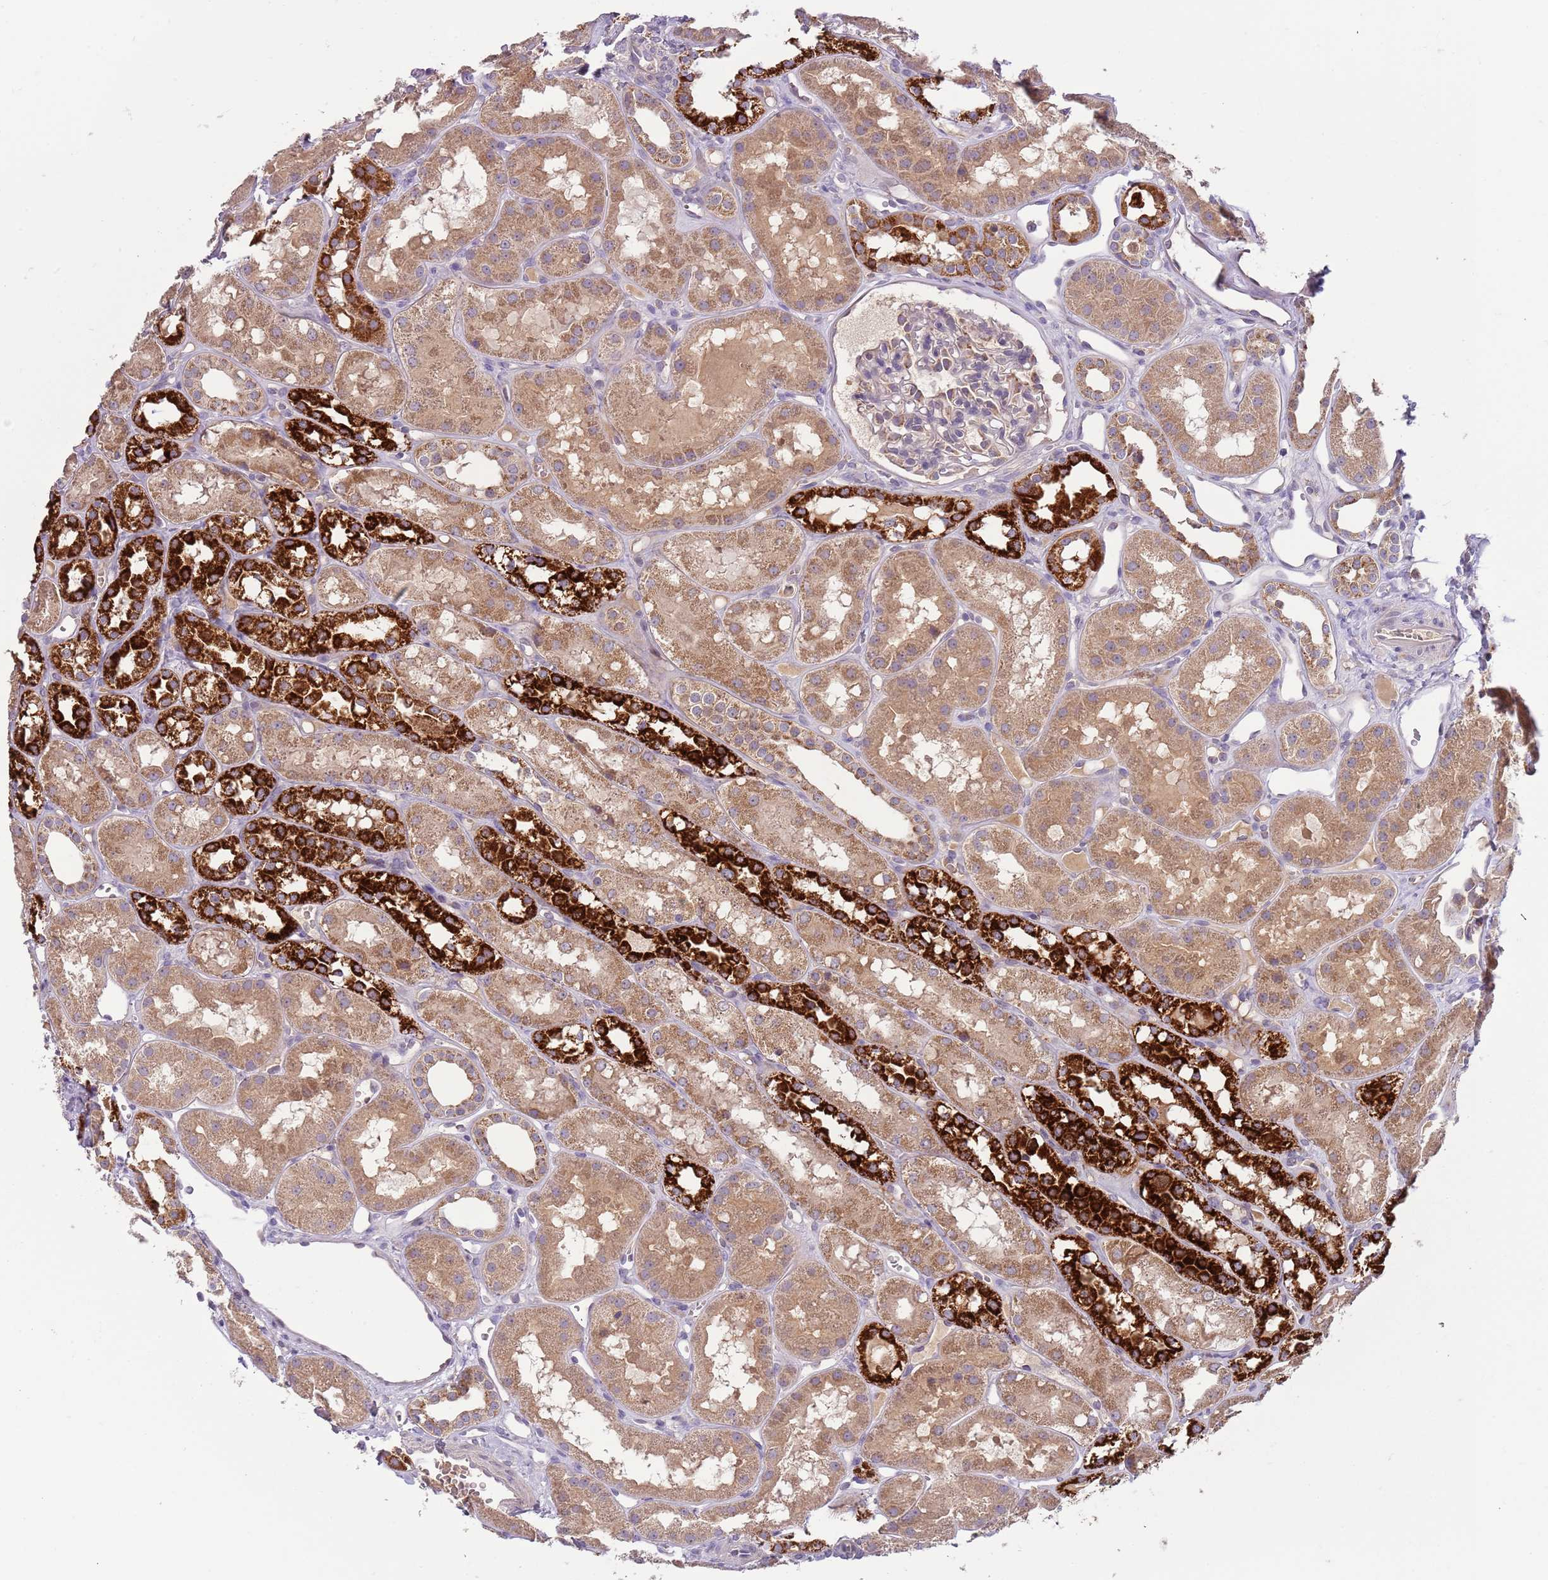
{"staining": {"intensity": "moderate", "quantity": "<25%", "location": "cytoplasmic/membranous"}, "tissue": "kidney", "cell_type": "Cells in glomeruli", "image_type": "normal", "snomed": [{"axis": "morphology", "description": "Normal tissue, NOS"}, {"axis": "topography", "description": "Kidney"}], "caption": "Protein expression analysis of normal kidney demonstrates moderate cytoplasmic/membranous staining in approximately <25% of cells in glomeruli.", "gene": "FECH", "patient": {"sex": "male", "age": 16}}